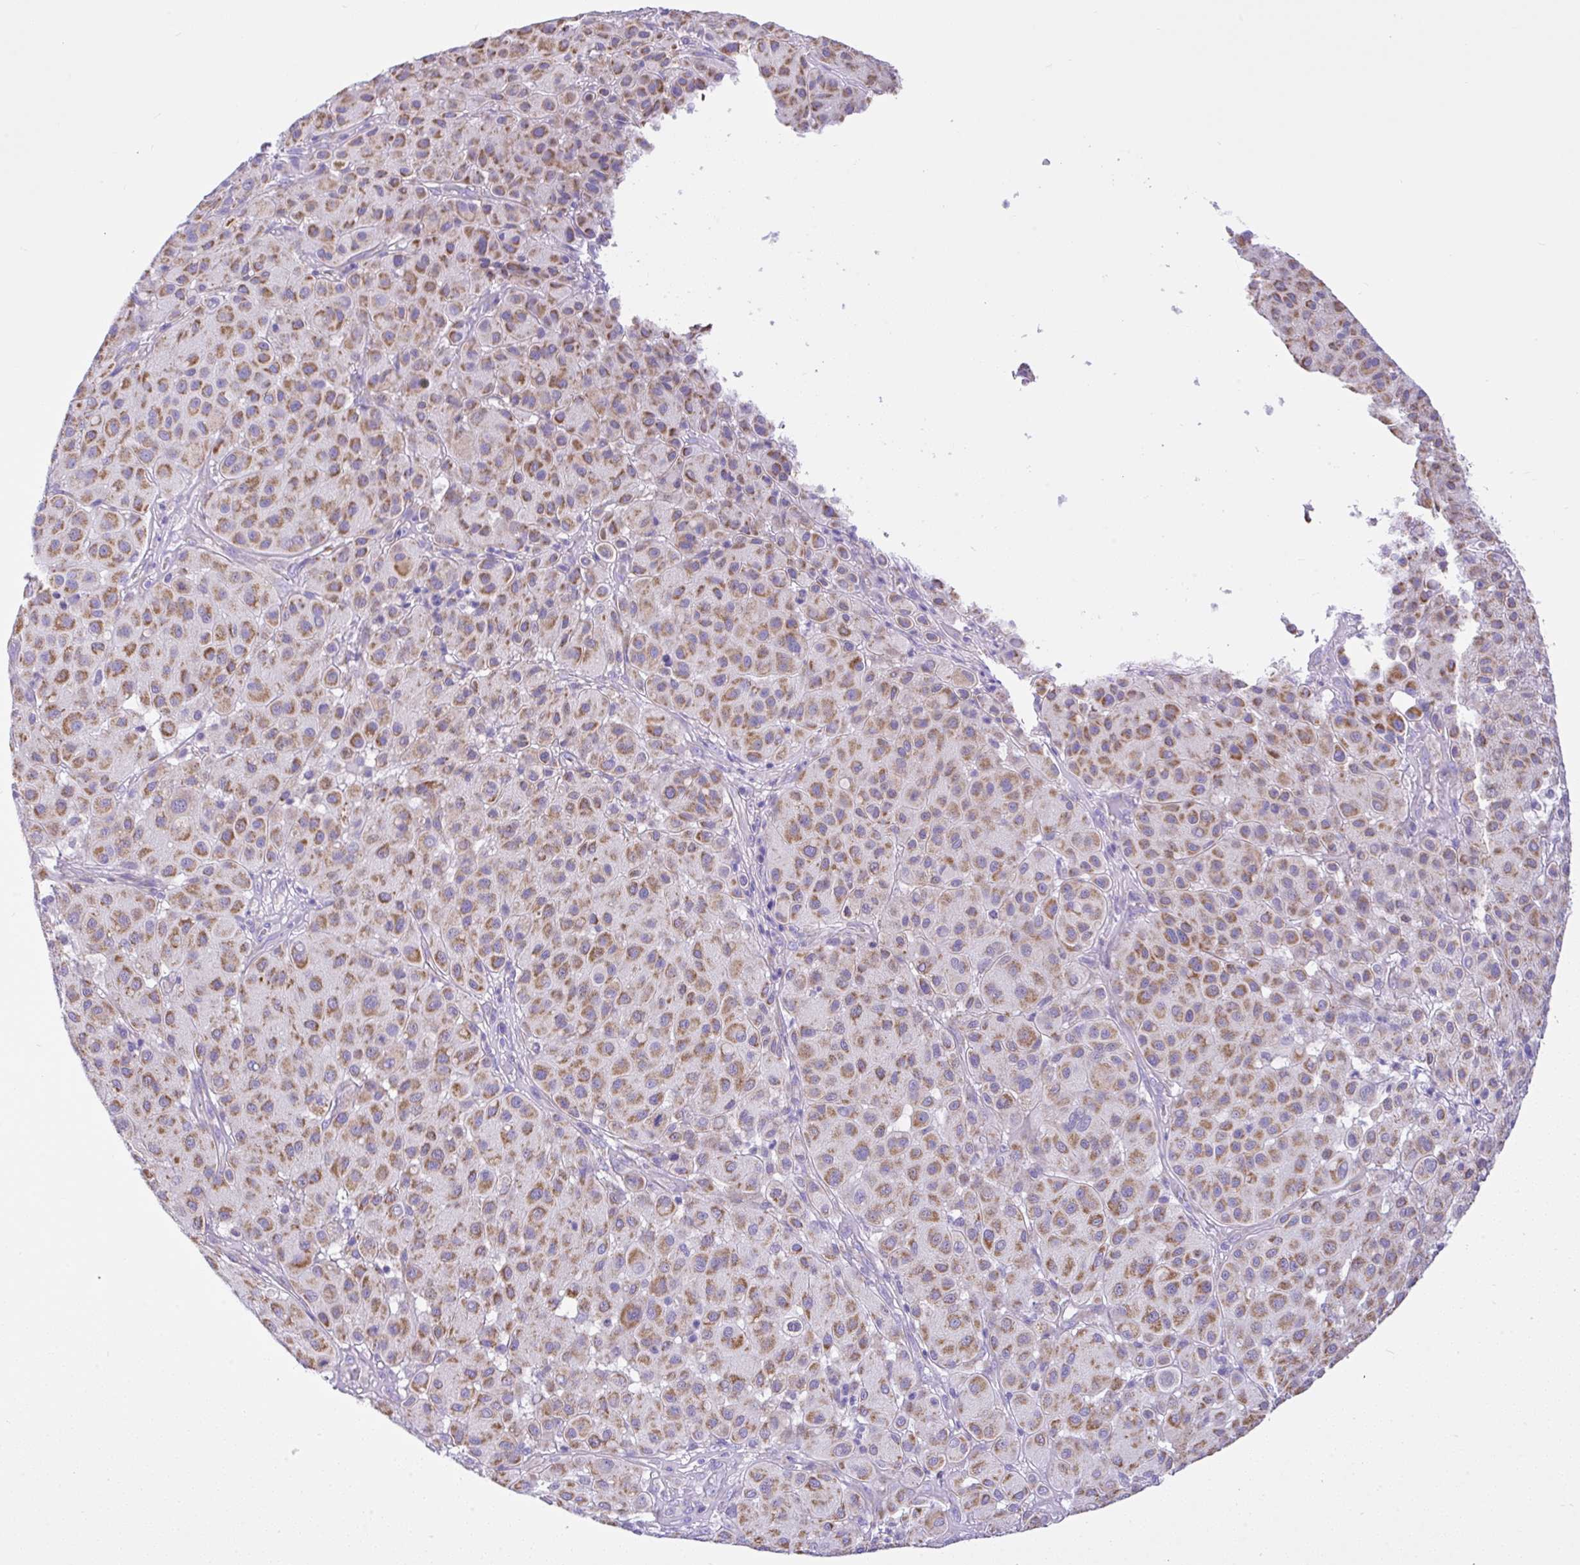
{"staining": {"intensity": "moderate", "quantity": ">75%", "location": "cytoplasmic/membranous"}, "tissue": "melanoma", "cell_type": "Tumor cells", "image_type": "cancer", "snomed": [{"axis": "morphology", "description": "Malignant melanoma, Metastatic site"}, {"axis": "topography", "description": "Smooth muscle"}], "caption": "This micrograph shows malignant melanoma (metastatic site) stained with IHC to label a protein in brown. The cytoplasmic/membranous of tumor cells show moderate positivity for the protein. Nuclei are counter-stained blue.", "gene": "SLC13A1", "patient": {"sex": "male", "age": 41}}